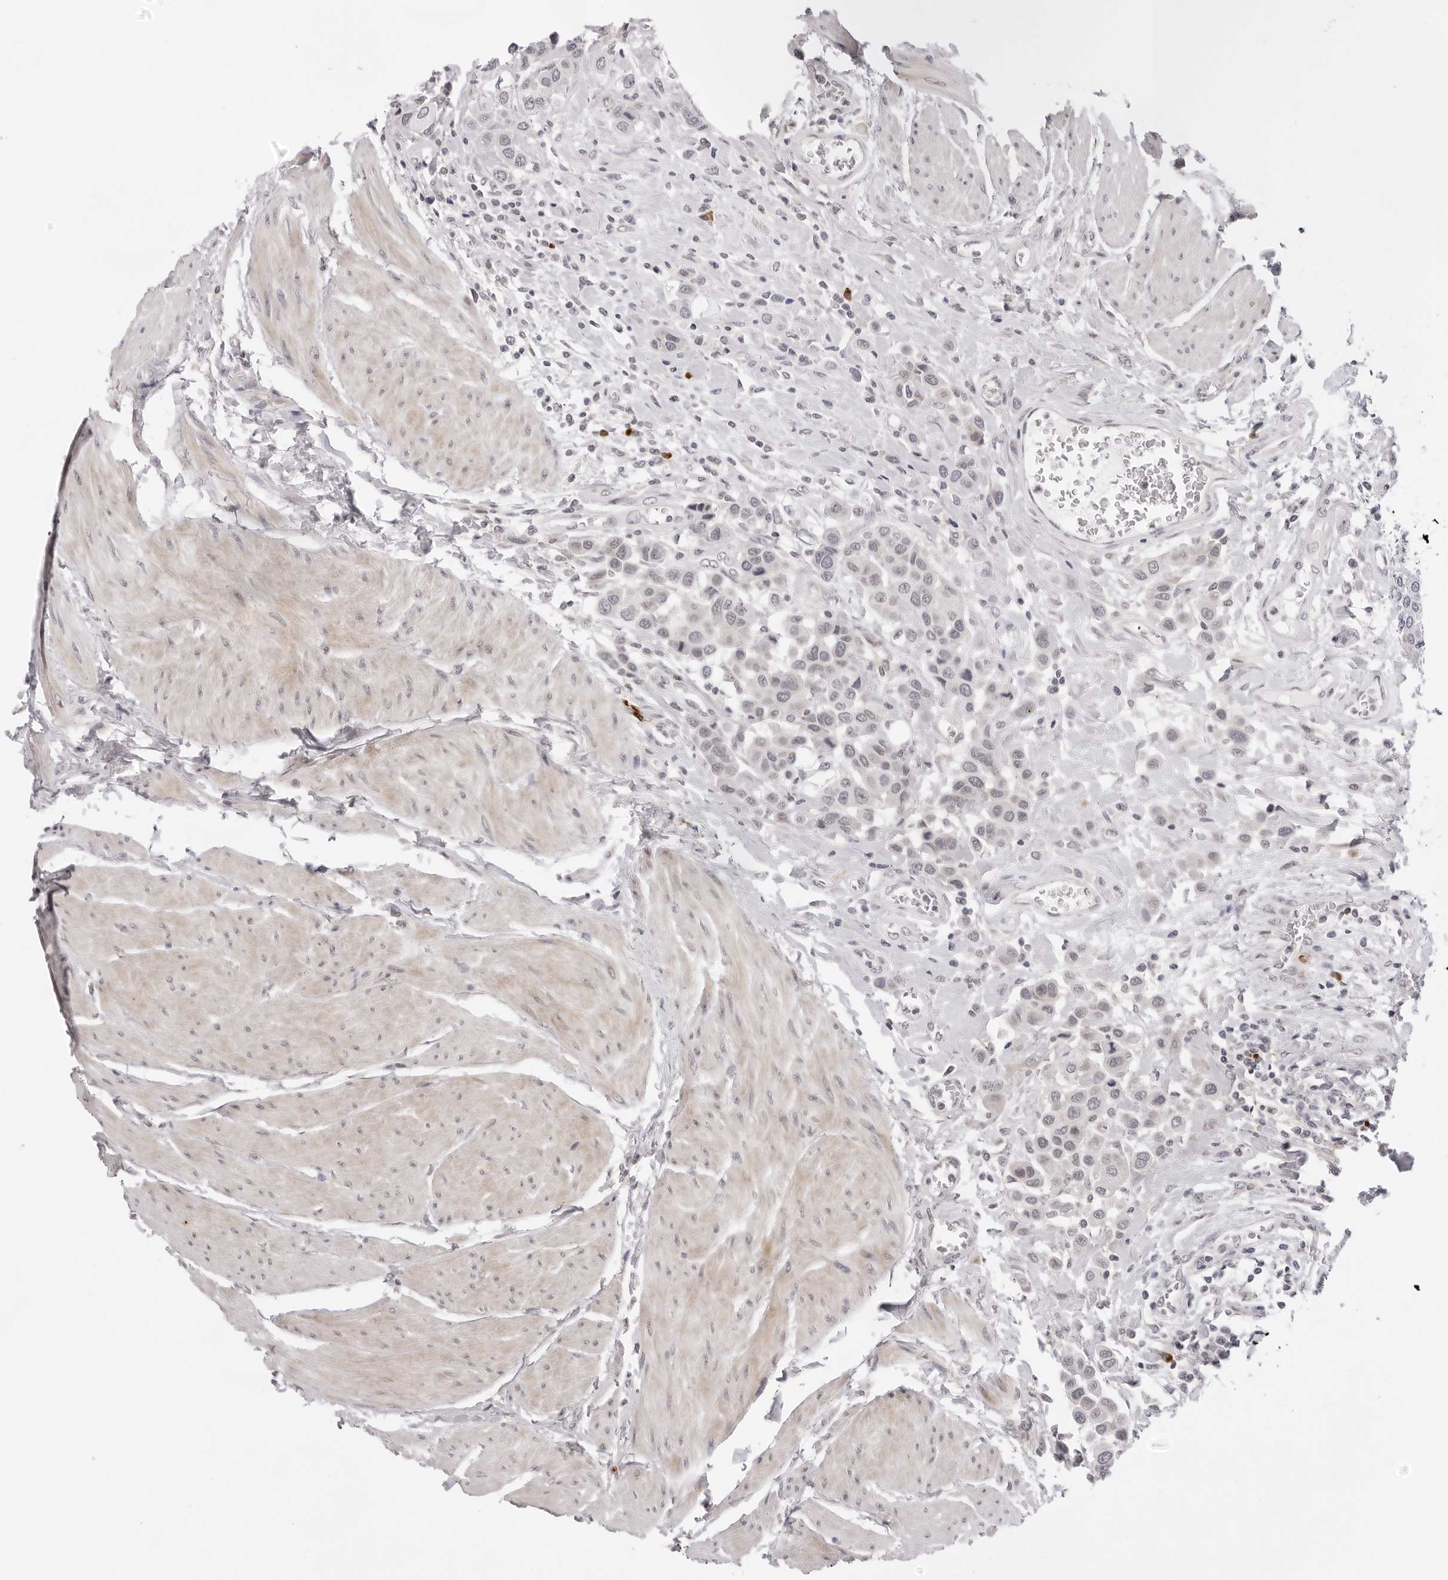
{"staining": {"intensity": "negative", "quantity": "none", "location": "none"}, "tissue": "urothelial cancer", "cell_type": "Tumor cells", "image_type": "cancer", "snomed": [{"axis": "morphology", "description": "Urothelial carcinoma, High grade"}, {"axis": "topography", "description": "Urinary bladder"}], "caption": "Tumor cells are negative for protein expression in human urothelial cancer.", "gene": "IL17RA", "patient": {"sex": "male", "age": 50}}